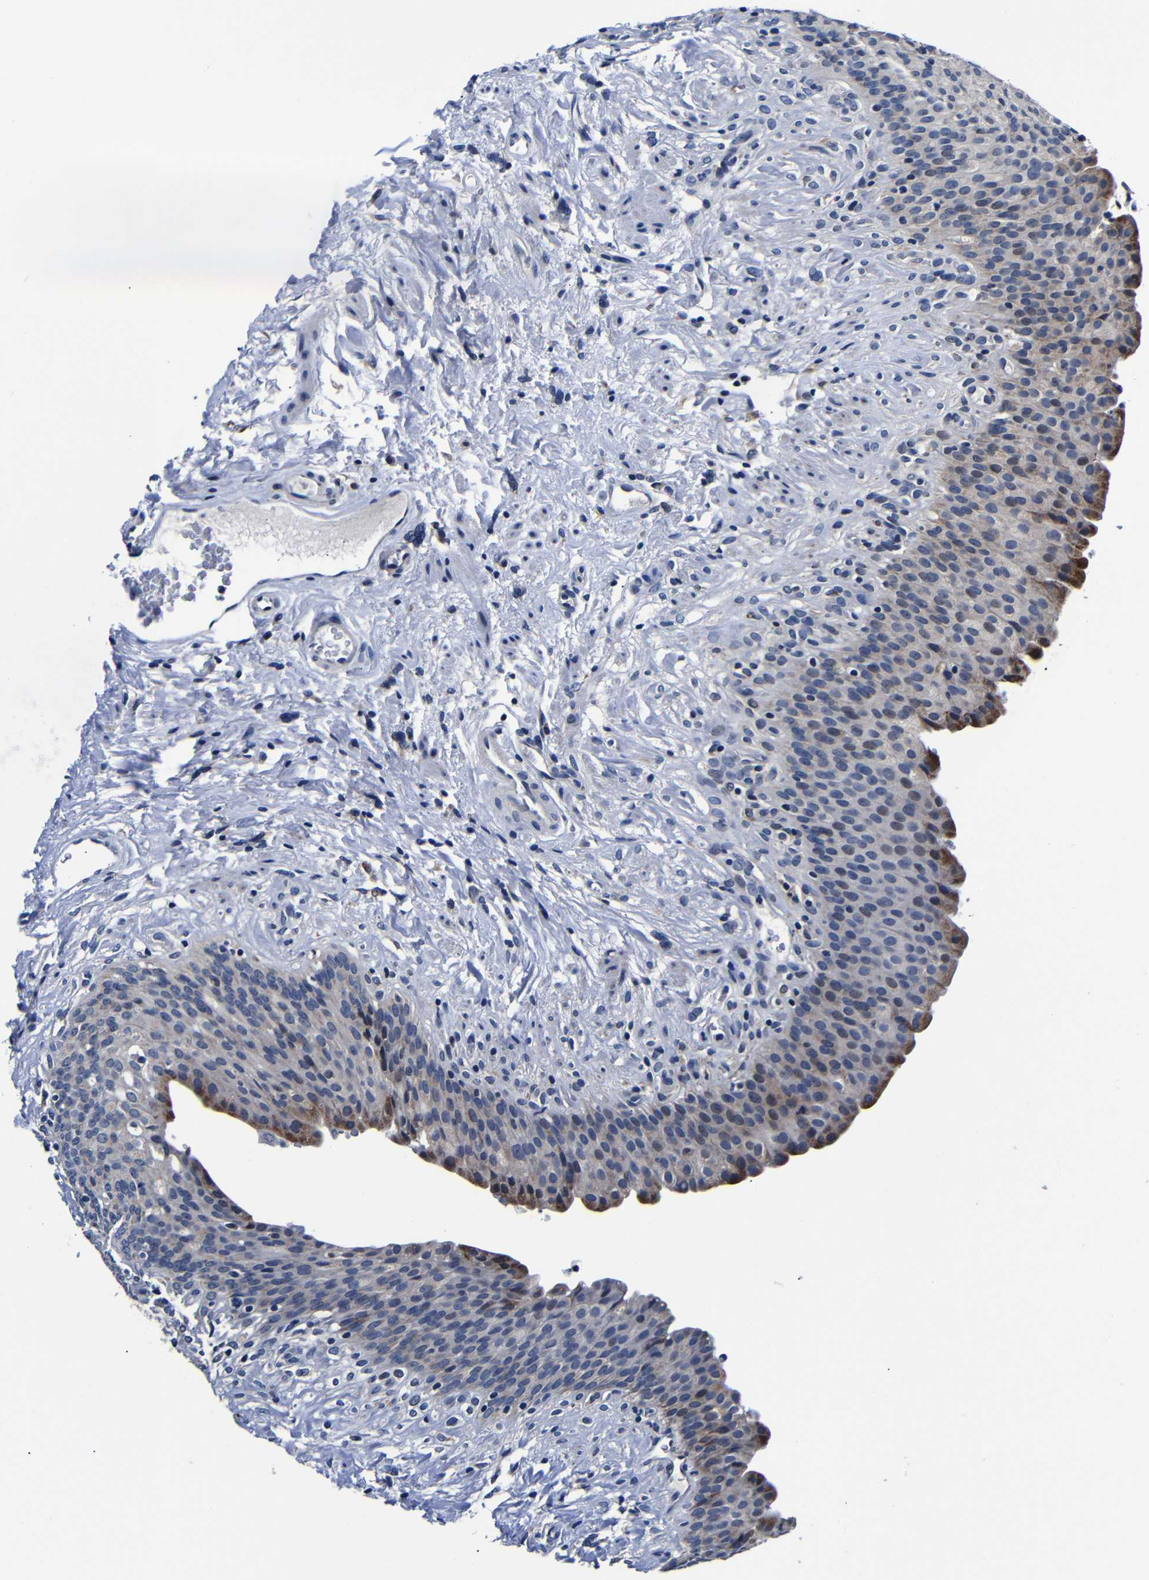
{"staining": {"intensity": "moderate", "quantity": "<25%", "location": "cytoplasmic/membranous"}, "tissue": "urinary bladder", "cell_type": "Urothelial cells", "image_type": "normal", "snomed": [{"axis": "morphology", "description": "Normal tissue, NOS"}, {"axis": "topography", "description": "Urinary bladder"}], "caption": "A low amount of moderate cytoplasmic/membranous positivity is appreciated in about <25% of urothelial cells in benign urinary bladder.", "gene": "DEPP1", "patient": {"sex": "female", "age": 79}}